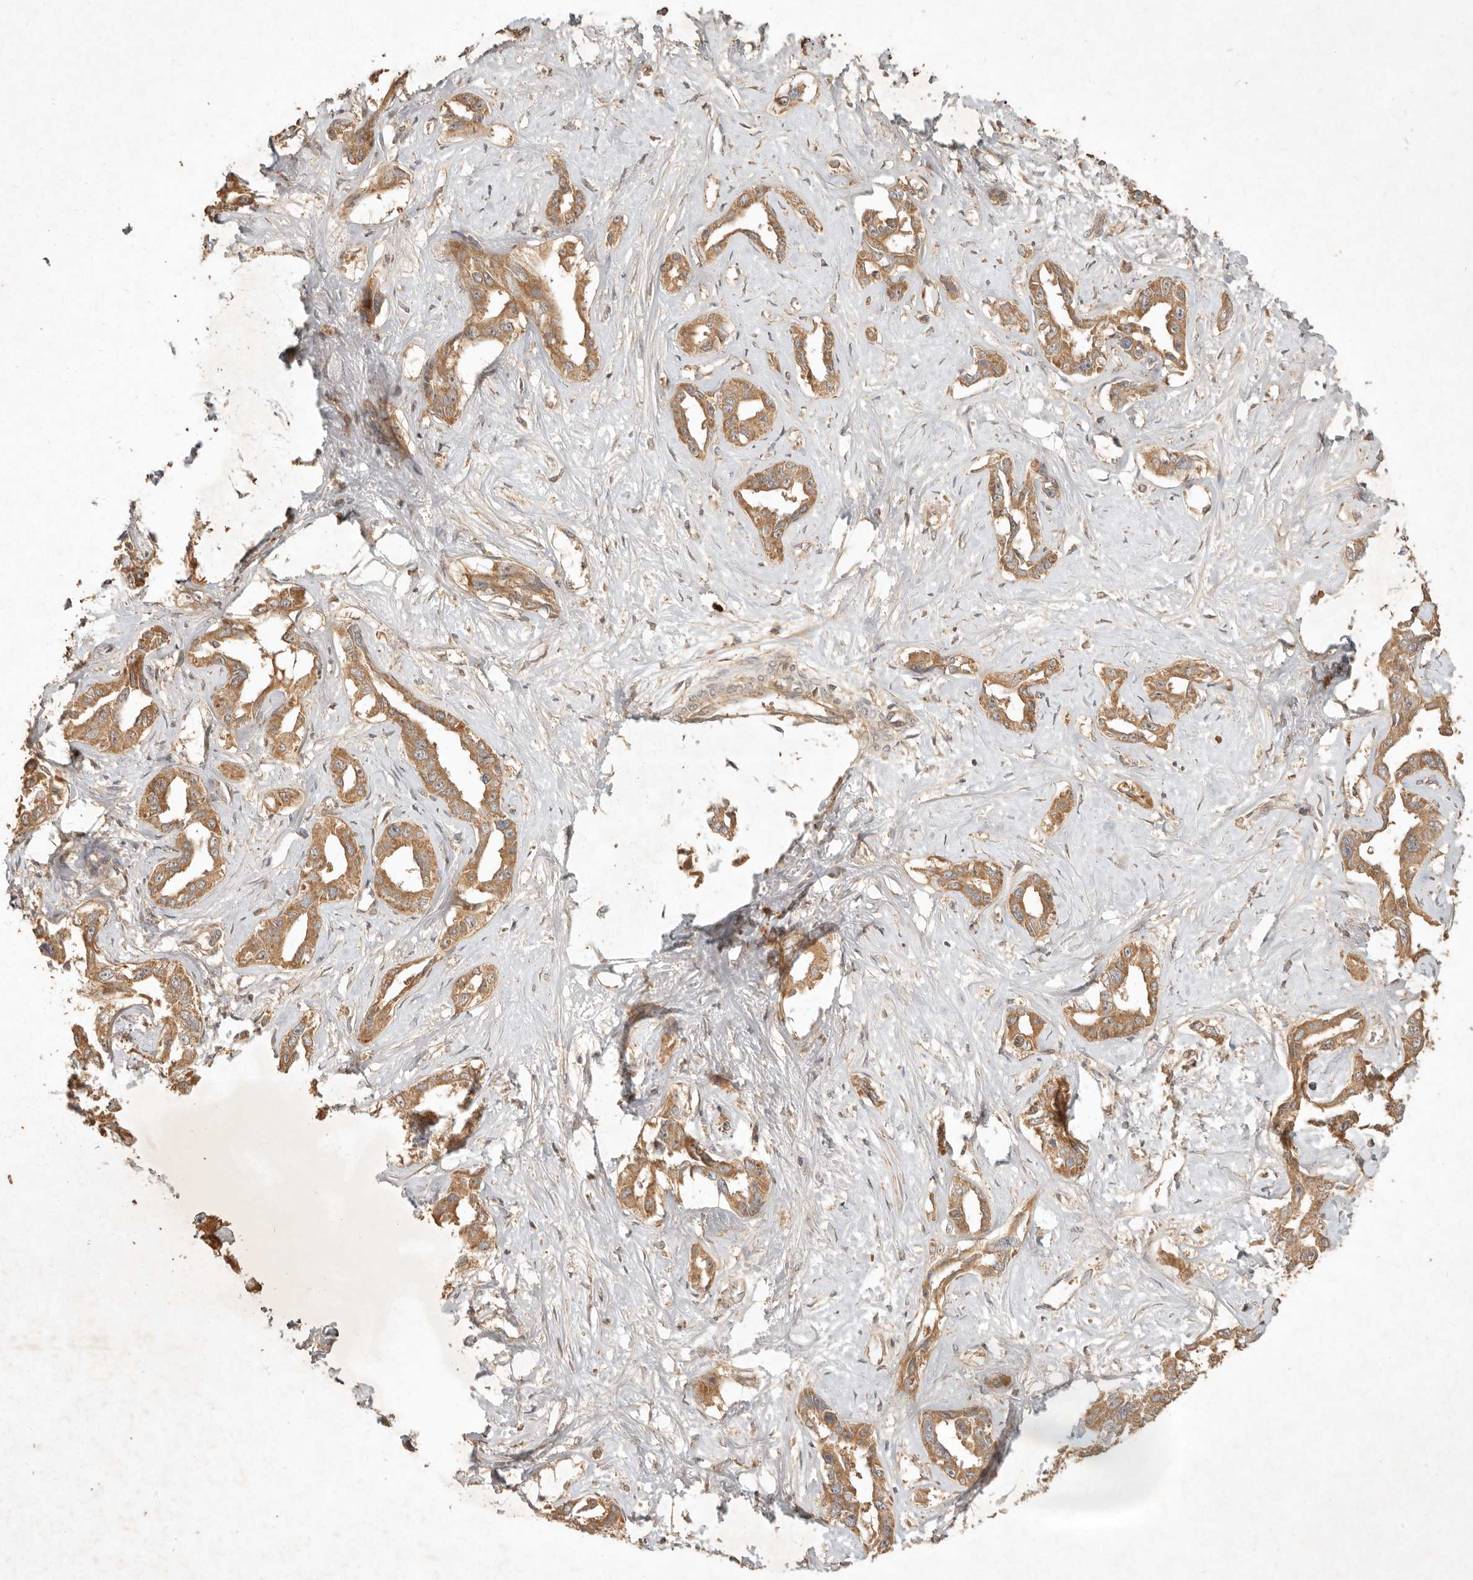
{"staining": {"intensity": "moderate", "quantity": ">75%", "location": "cytoplasmic/membranous"}, "tissue": "liver cancer", "cell_type": "Tumor cells", "image_type": "cancer", "snomed": [{"axis": "morphology", "description": "Cholangiocarcinoma"}, {"axis": "topography", "description": "Liver"}], "caption": "This histopathology image exhibits immunohistochemistry staining of human liver cholangiocarcinoma, with medium moderate cytoplasmic/membranous expression in about >75% of tumor cells.", "gene": "CLEC4C", "patient": {"sex": "male", "age": 59}}